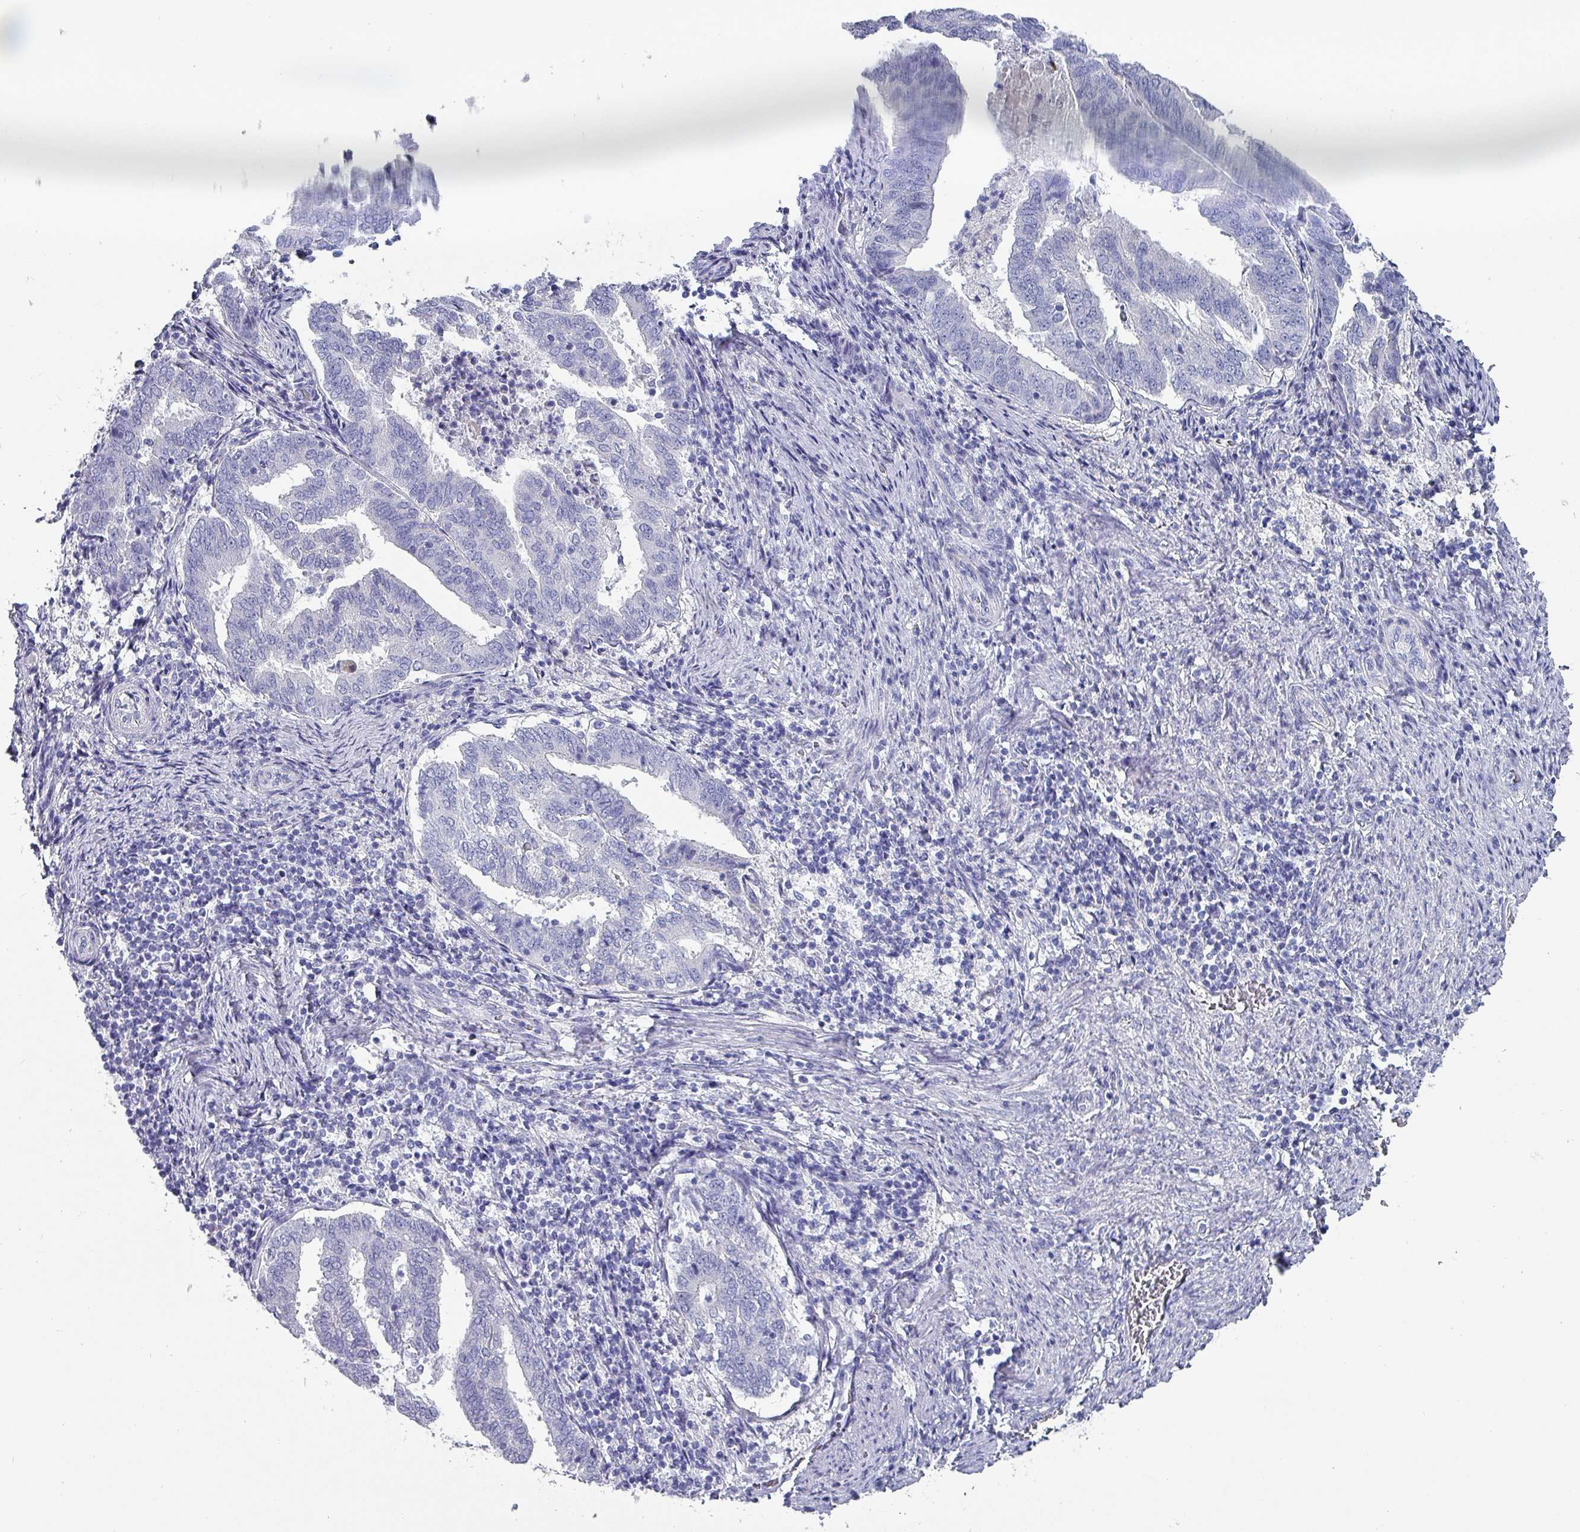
{"staining": {"intensity": "negative", "quantity": "none", "location": "none"}, "tissue": "endometrial cancer", "cell_type": "Tumor cells", "image_type": "cancer", "snomed": [{"axis": "morphology", "description": "Adenocarcinoma, NOS"}, {"axis": "topography", "description": "Endometrium"}], "caption": "DAB immunohistochemical staining of endometrial cancer (adenocarcinoma) shows no significant expression in tumor cells.", "gene": "INS-IGF2", "patient": {"sex": "female", "age": 80}}